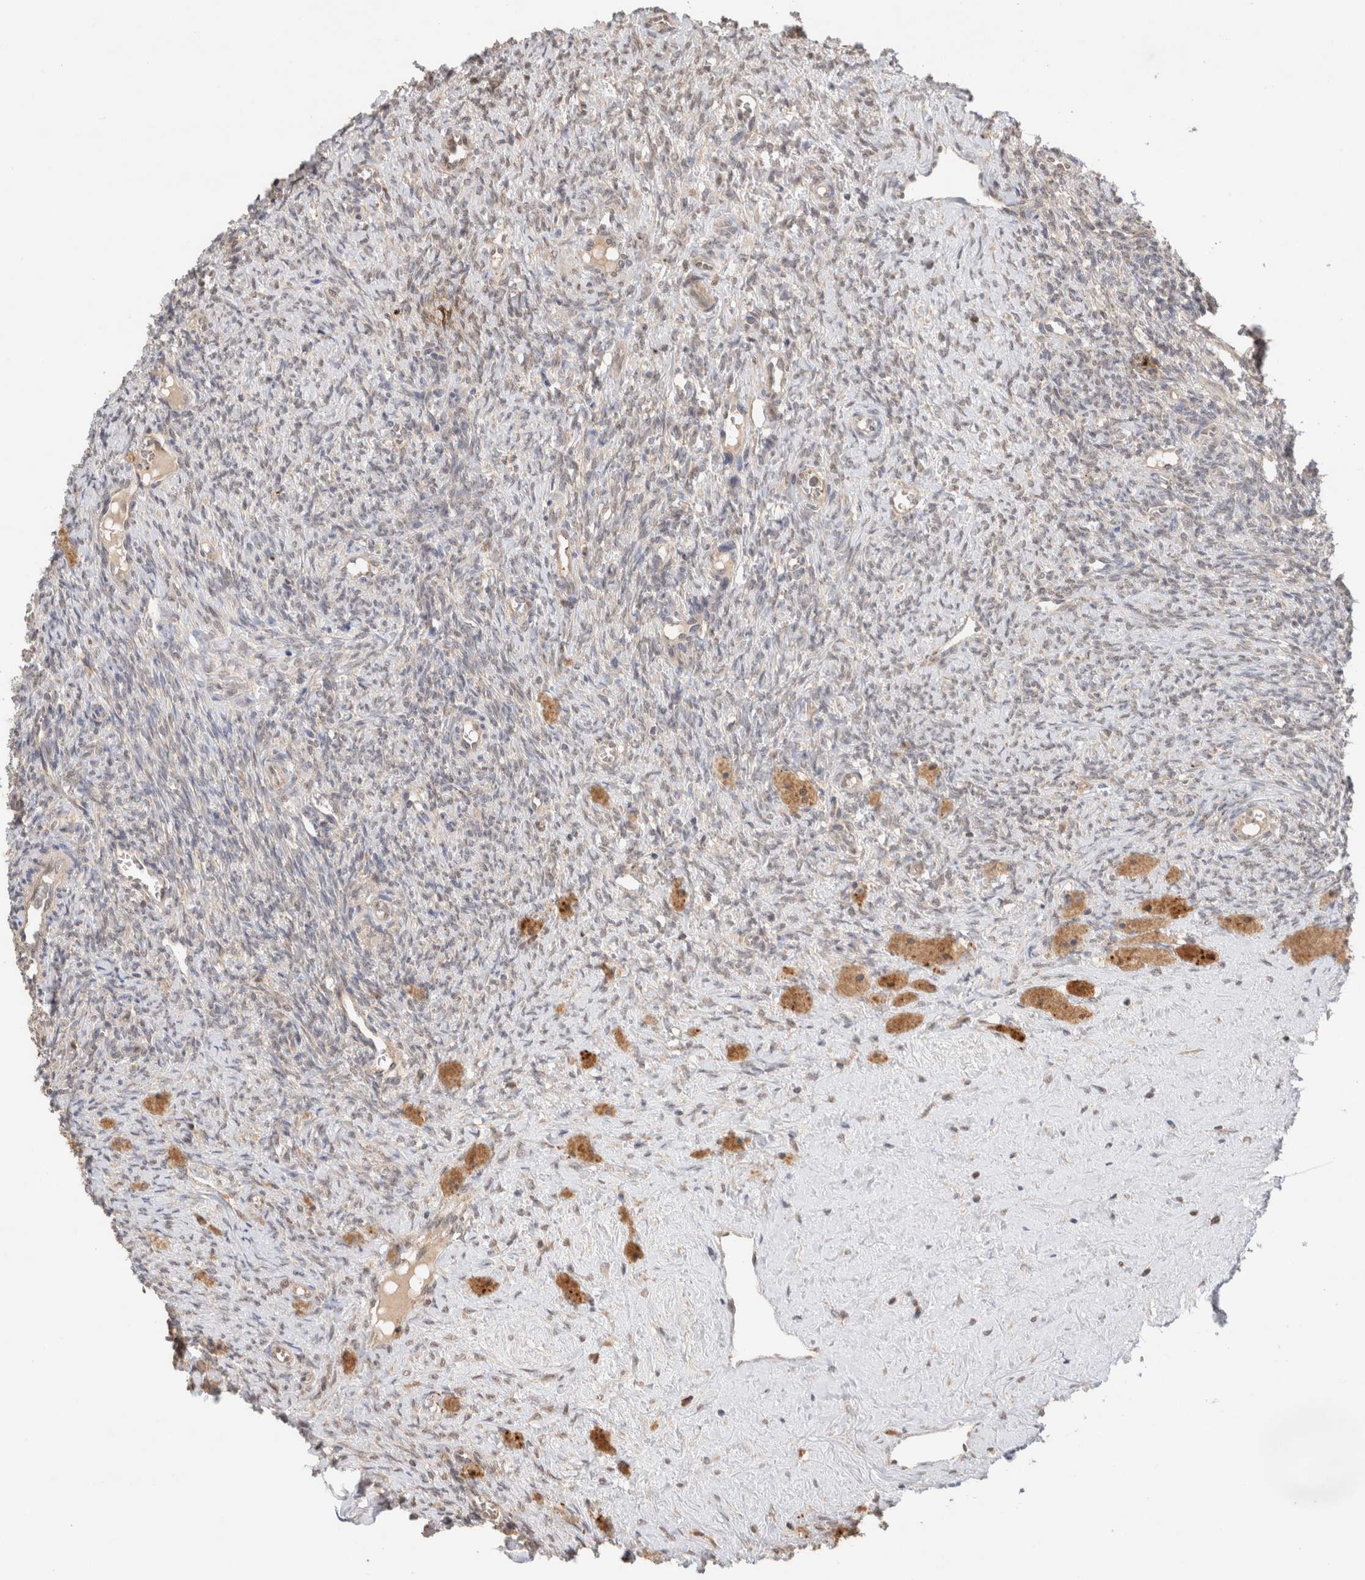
{"staining": {"intensity": "moderate", "quantity": ">75%", "location": "cytoplasmic/membranous,nuclear"}, "tissue": "ovary", "cell_type": "Follicle cells", "image_type": "normal", "snomed": [{"axis": "morphology", "description": "Normal tissue, NOS"}, {"axis": "topography", "description": "Ovary"}], "caption": "Follicle cells display medium levels of moderate cytoplasmic/membranous,nuclear expression in approximately >75% of cells in benign ovary. (Brightfield microscopy of DAB IHC at high magnification).", "gene": "CA13", "patient": {"sex": "female", "age": 41}}